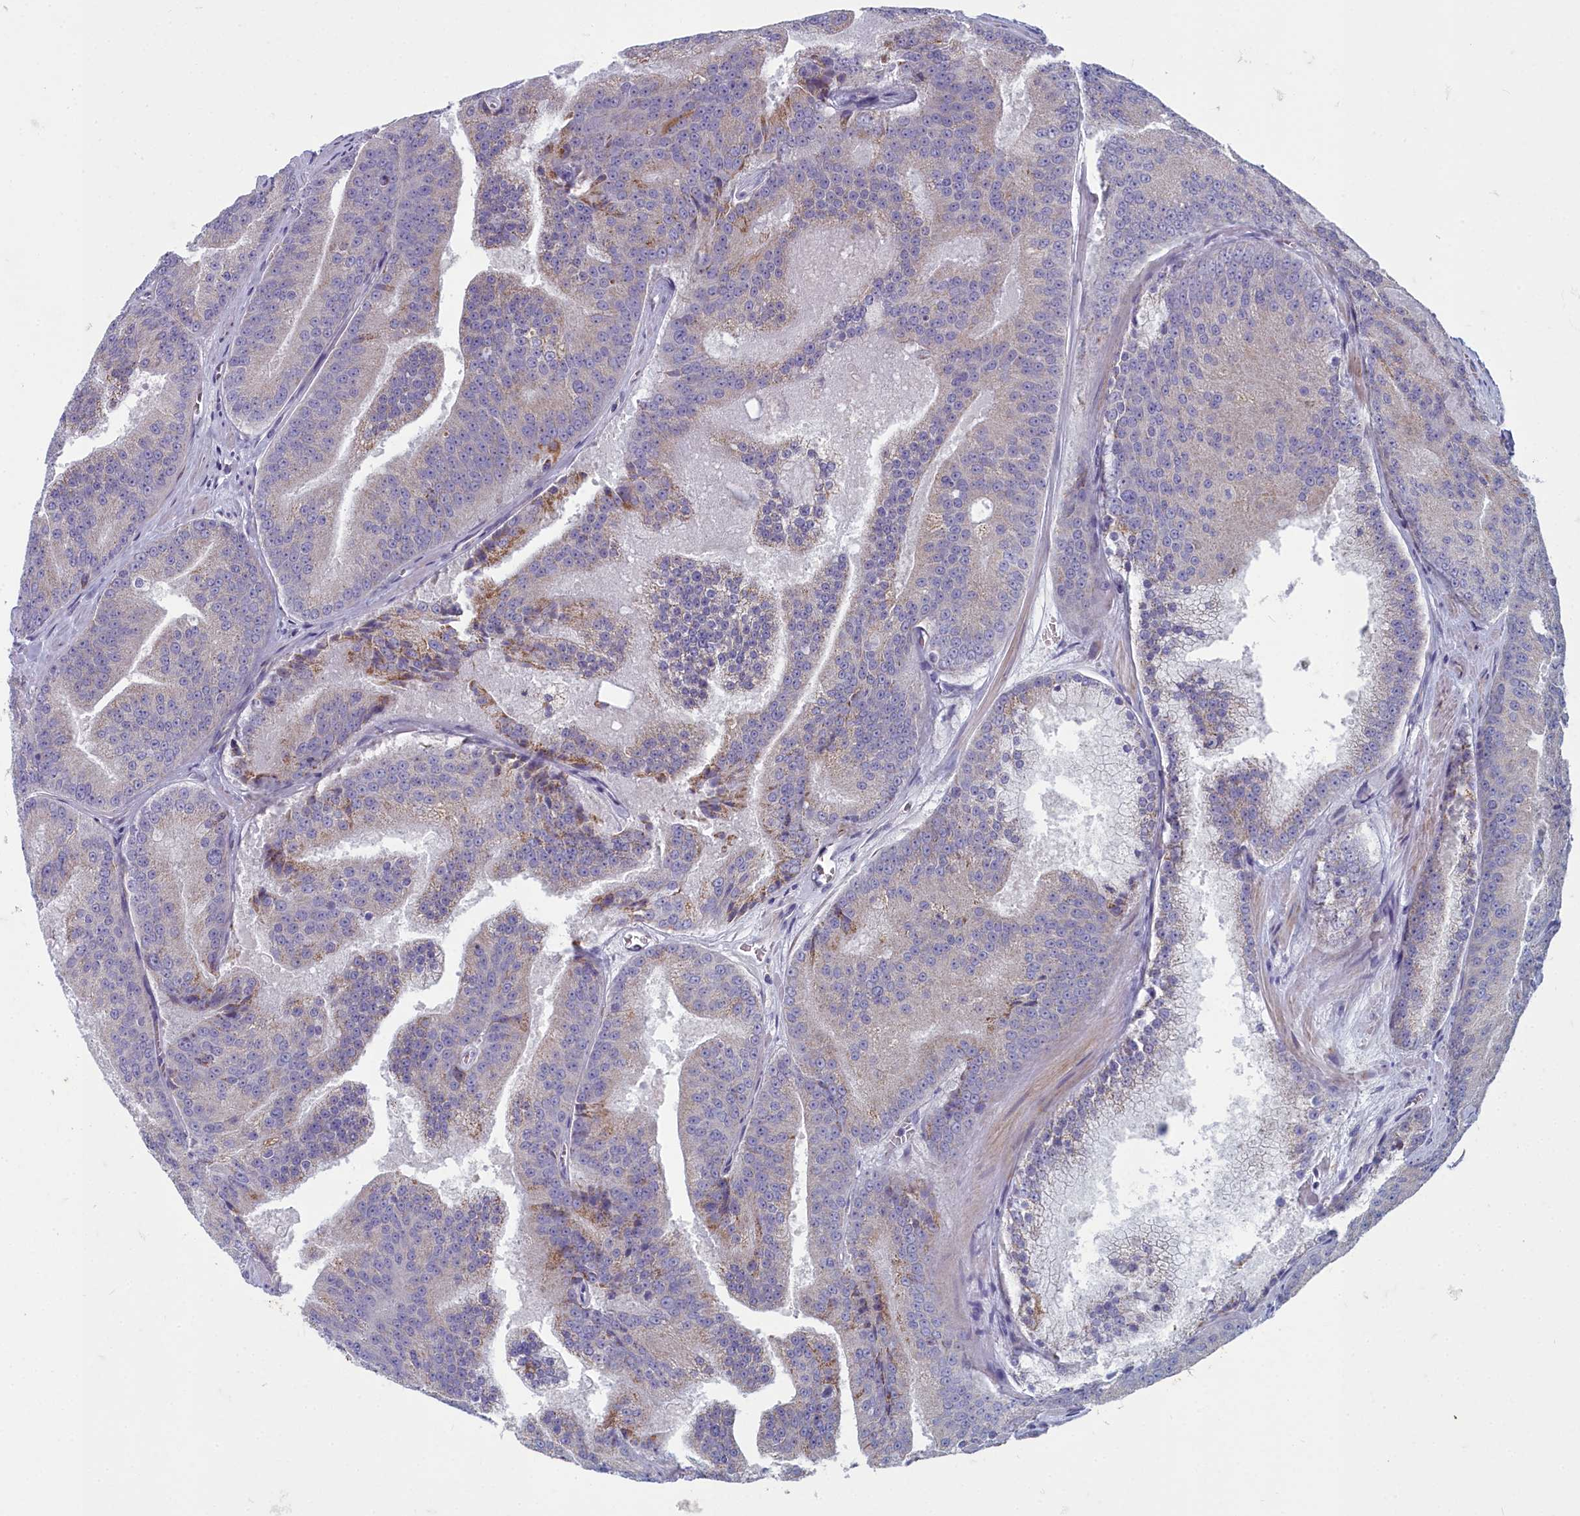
{"staining": {"intensity": "moderate", "quantity": "<25%", "location": "cytoplasmic/membranous"}, "tissue": "prostate cancer", "cell_type": "Tumor cells", "image_type": "cancer", "snomed": [{"axis": "morphology", "description": "Adenocarcinoma, High grade"}, {"axis": "topography", "description": "Prostate"}], "caption": "Protein expression analysis of prostate cancer (adenocarcinoma (high-grade)) demonstrates moderate cytoplasmic/membranous staining in approximately <25% of tumor cells.", "gene": "INSYN2A", "patient": {"sex": "male", "age": 61}}